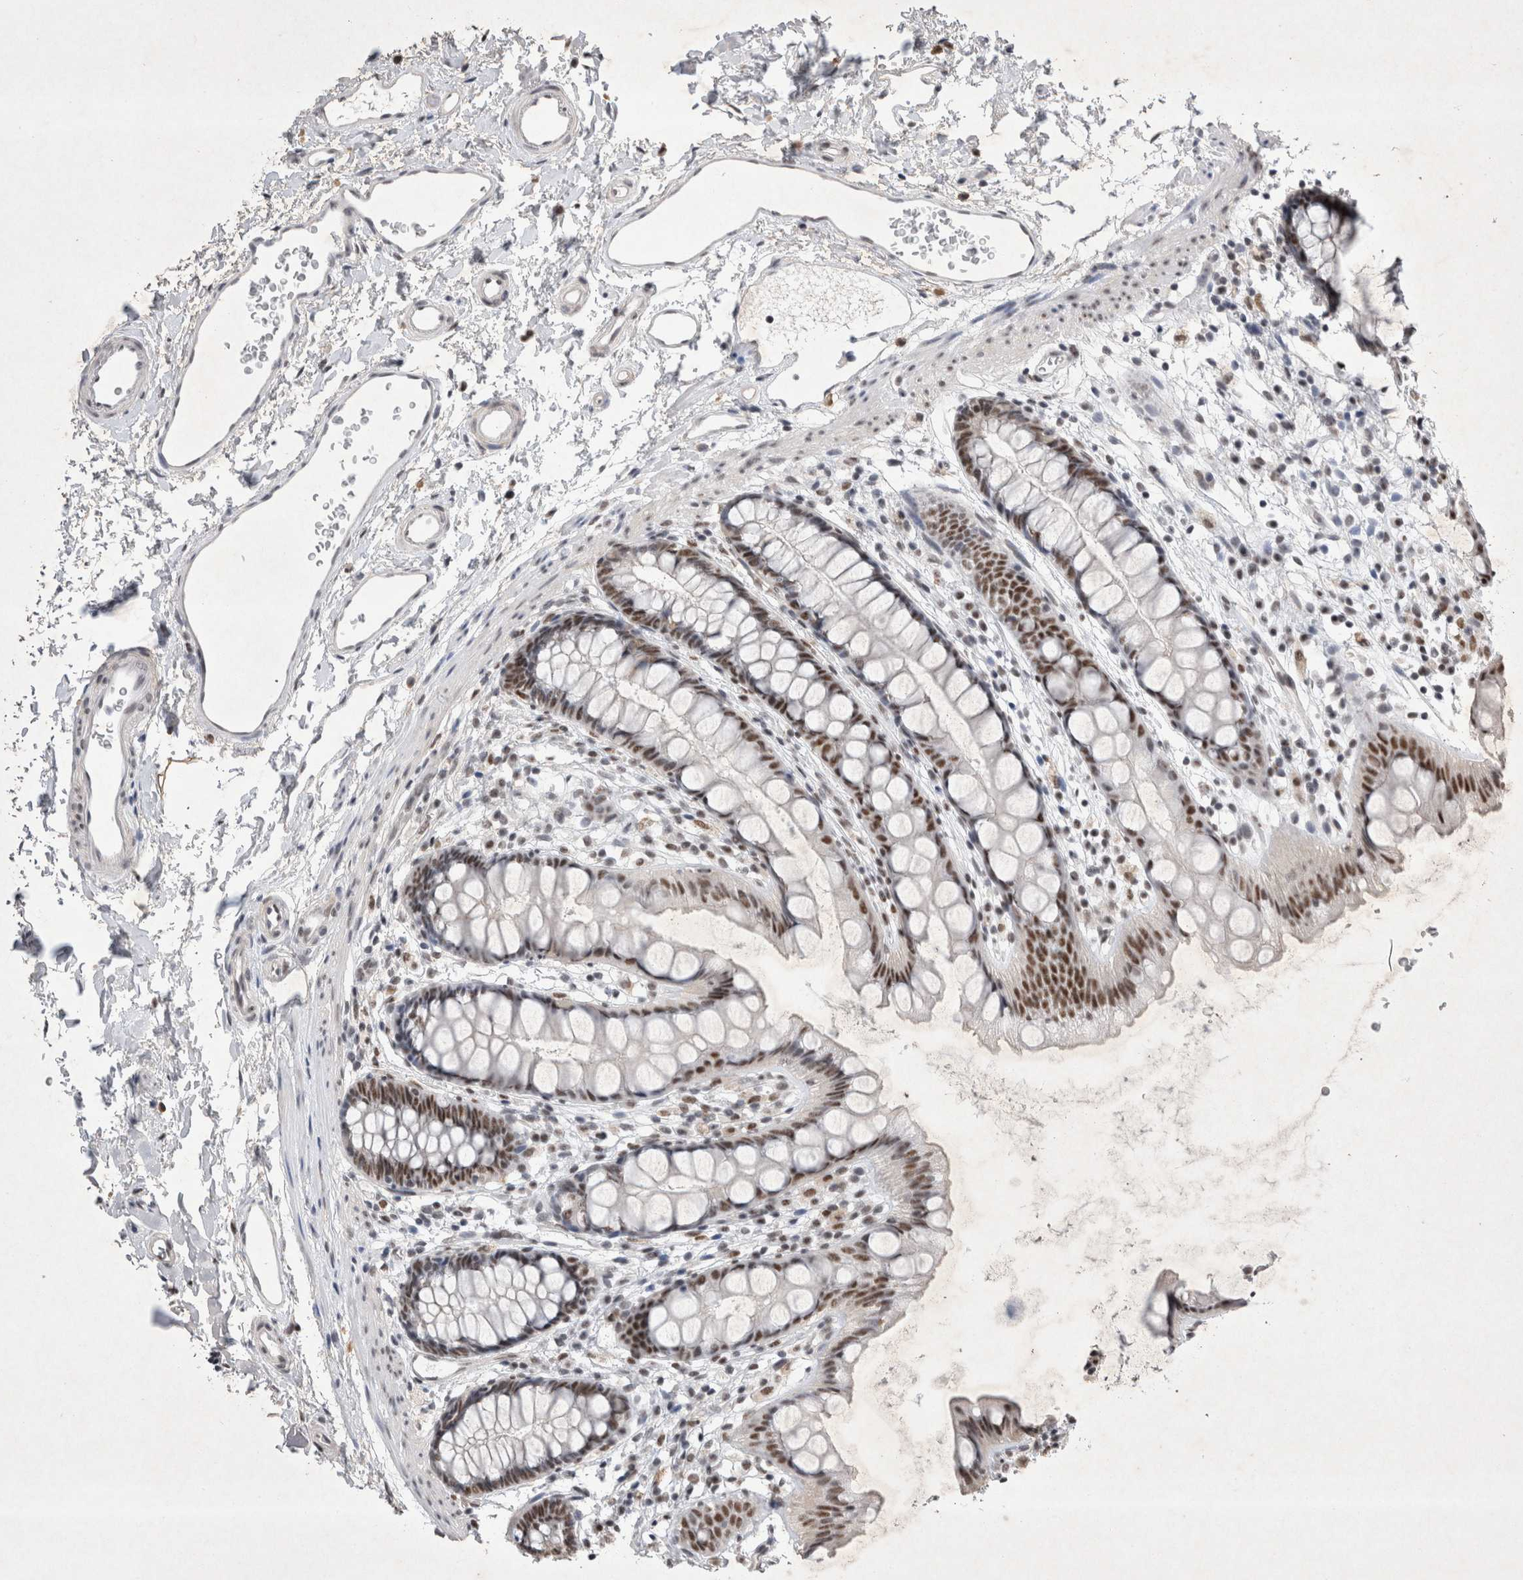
{"staining": {"intensity": "moderate", "quantity": ">75%", "location": "nuclear"}, "tissue": "rectum", "cell_type": "Glandular cells", "image_type": "normal", "snomed": [{"axis": "morphology", "description": "Normal tissue, NOS"}, {"axis": "topography", "description": "Rectum"}], "caption": "Protein positivity by immunohistochemistry (IHC) reveals moderate nuclear staining in about >75% of glandular cells in benign rectum.", "gene": "RBM6", "patient": {"sex": "female", "age": 65}}